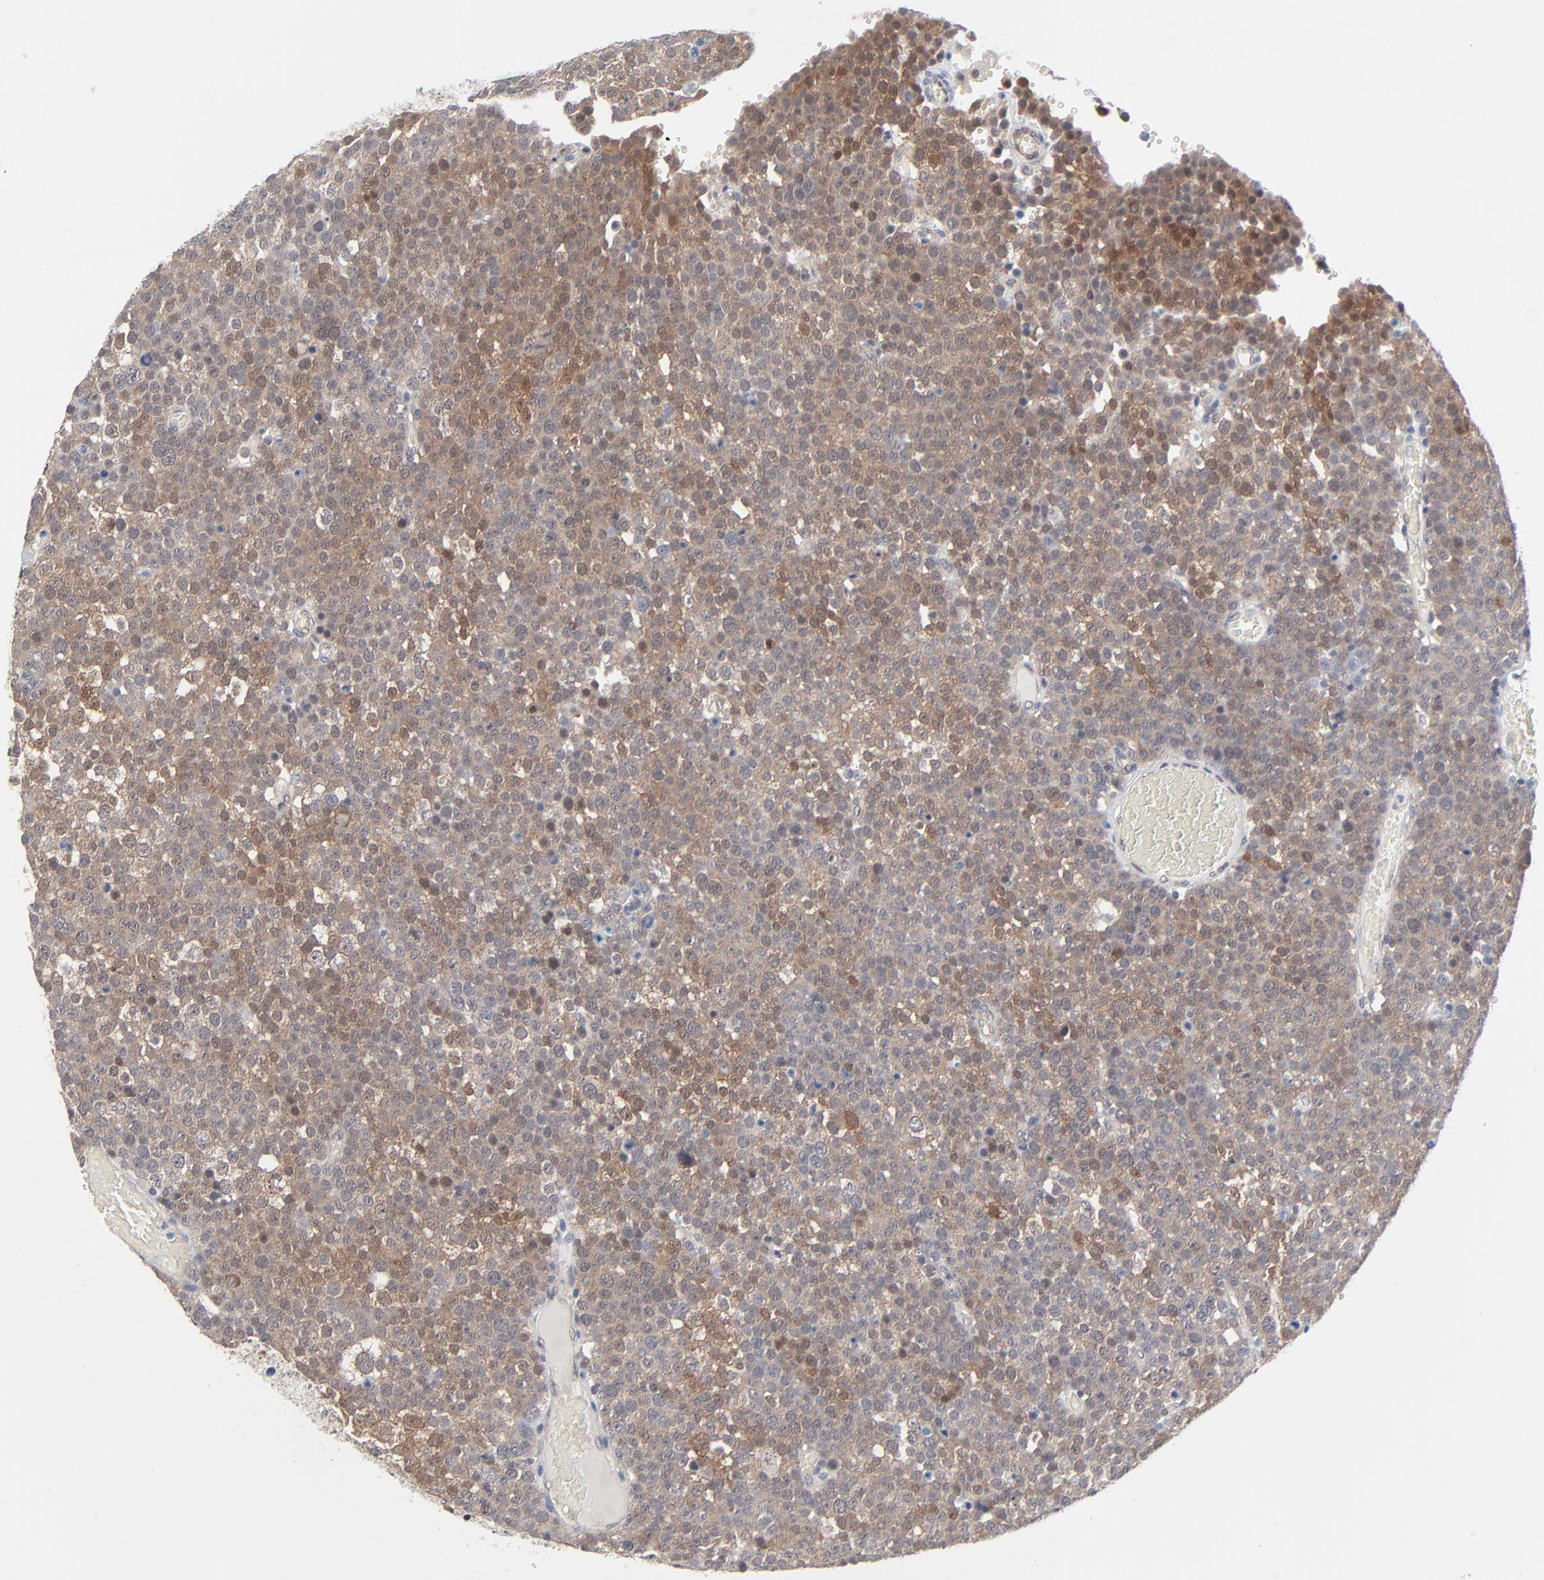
{"staining": {"intensity": "moderate", "quantity": "25%-75%", "location": "cytoplasmic/membranous,nuclear"}, "tissue": "testis cancer", "cell_type": "Tumor cells", "image_type": "cancer", "snomed": [{"axis": "morphology", "description": "Seminoma, NOS"}, {"axis": "topography", "description": "Testis"}], "caption": "Immunohistochemistry (IHC) of testis seminoma exhibits medium levels of moderate cytoplasmic/membranous and nuclear expression in about 25%-75% of tumor cells.", "gene": "RPS6KB1", "patient": {"sex": "male", "age": 71}}